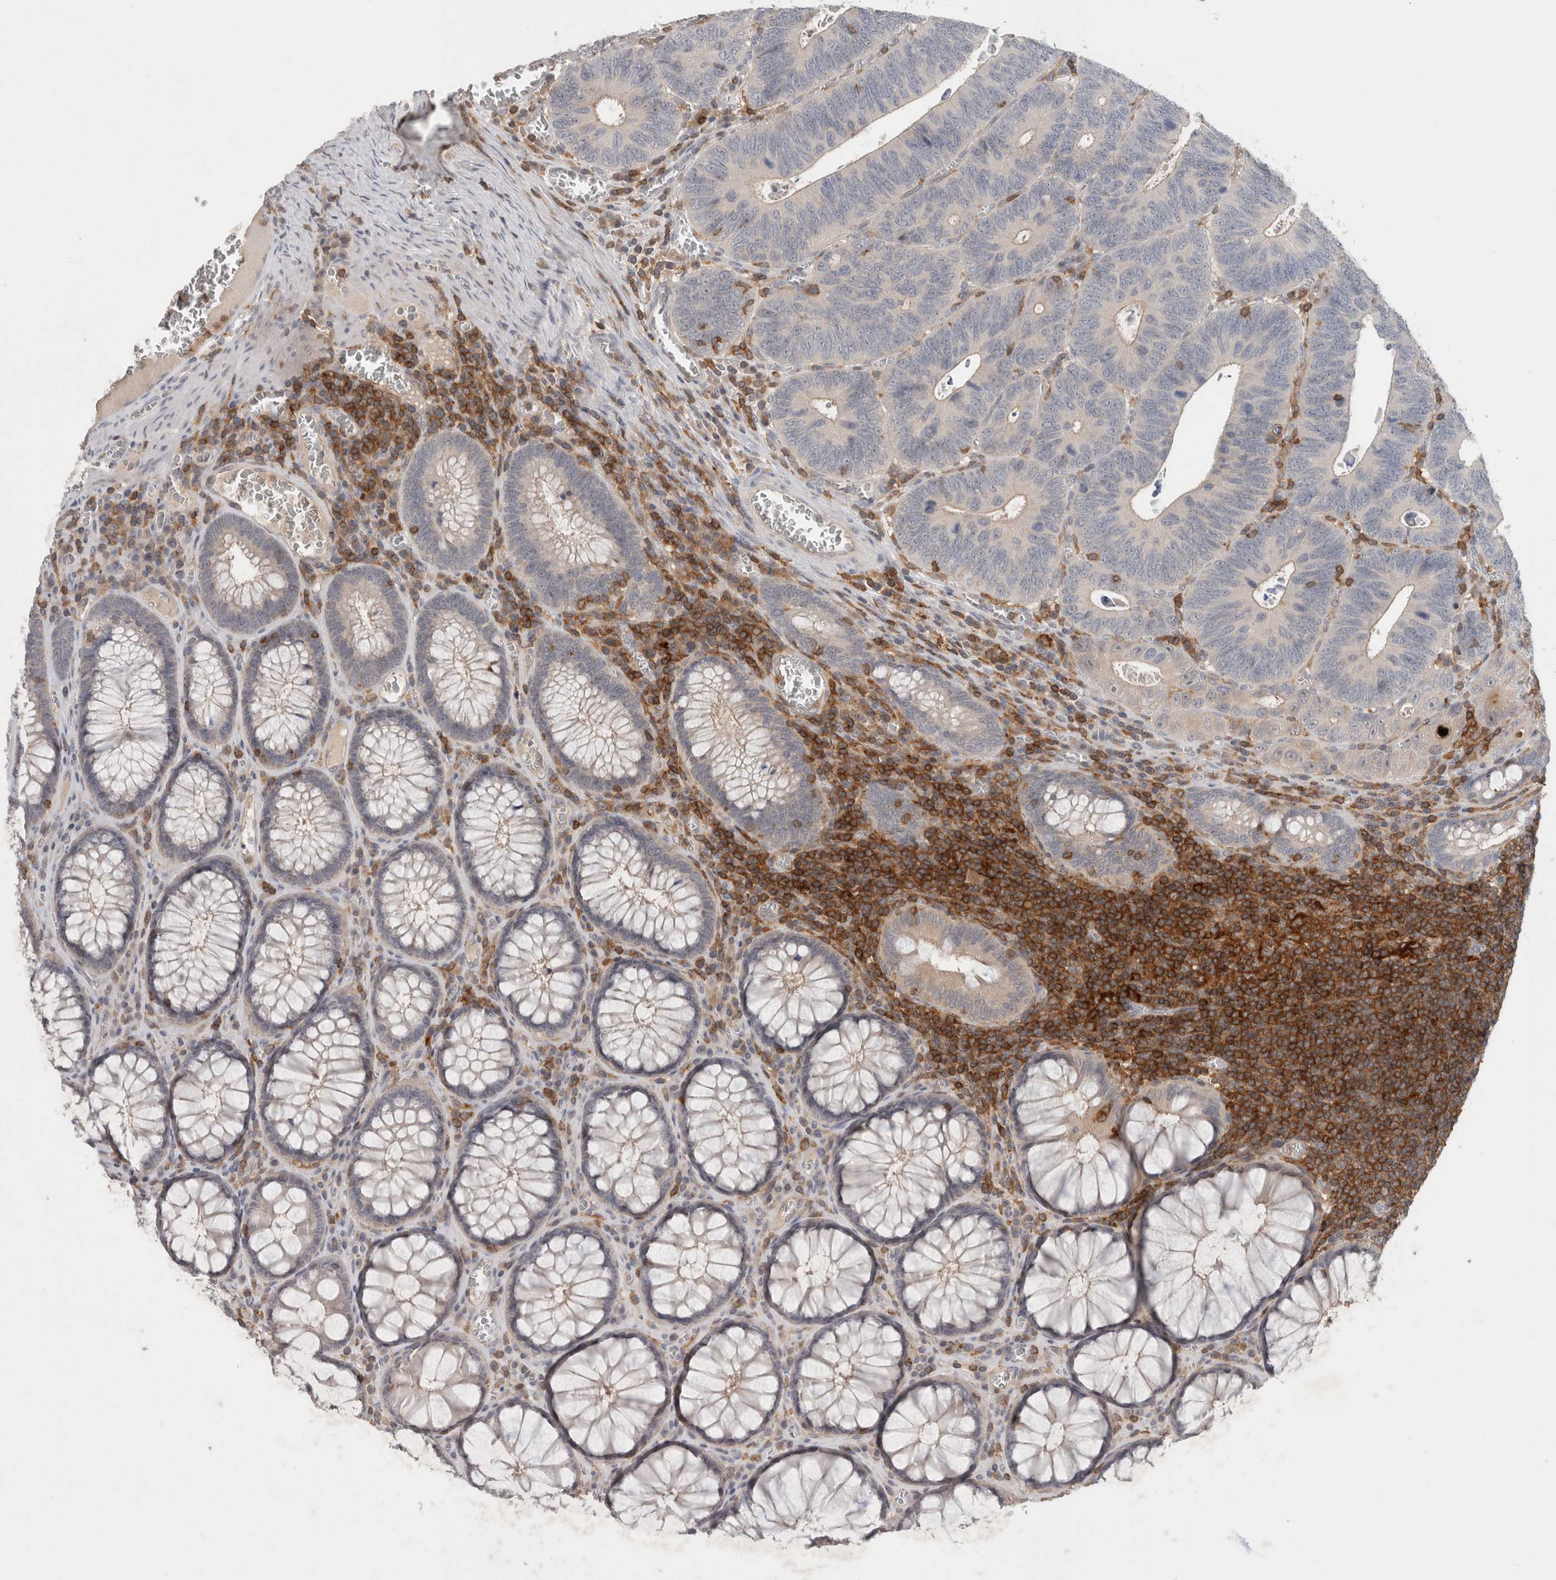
{"staining": {"intensity": "negative", "quantity": "none", "location": "none"}, "tissue": "colorectal cancer", "cell_type": "Tumor cells", "image_type": "cancer", "snomed": [{"axis": "morphology", "description": "Inflammation, NOS"}, {"axis": "morphology", "description": "Adenocarcinoma, NOS"}, {"axis": "topography", "description": "Colon"}], "caption": "Photomicrograph shows no protein staining in tumor cells of colorectal adenocarcinoma tissue.", "gene": "GFRA2", "patient": {"sex": "male", "age": 72}}